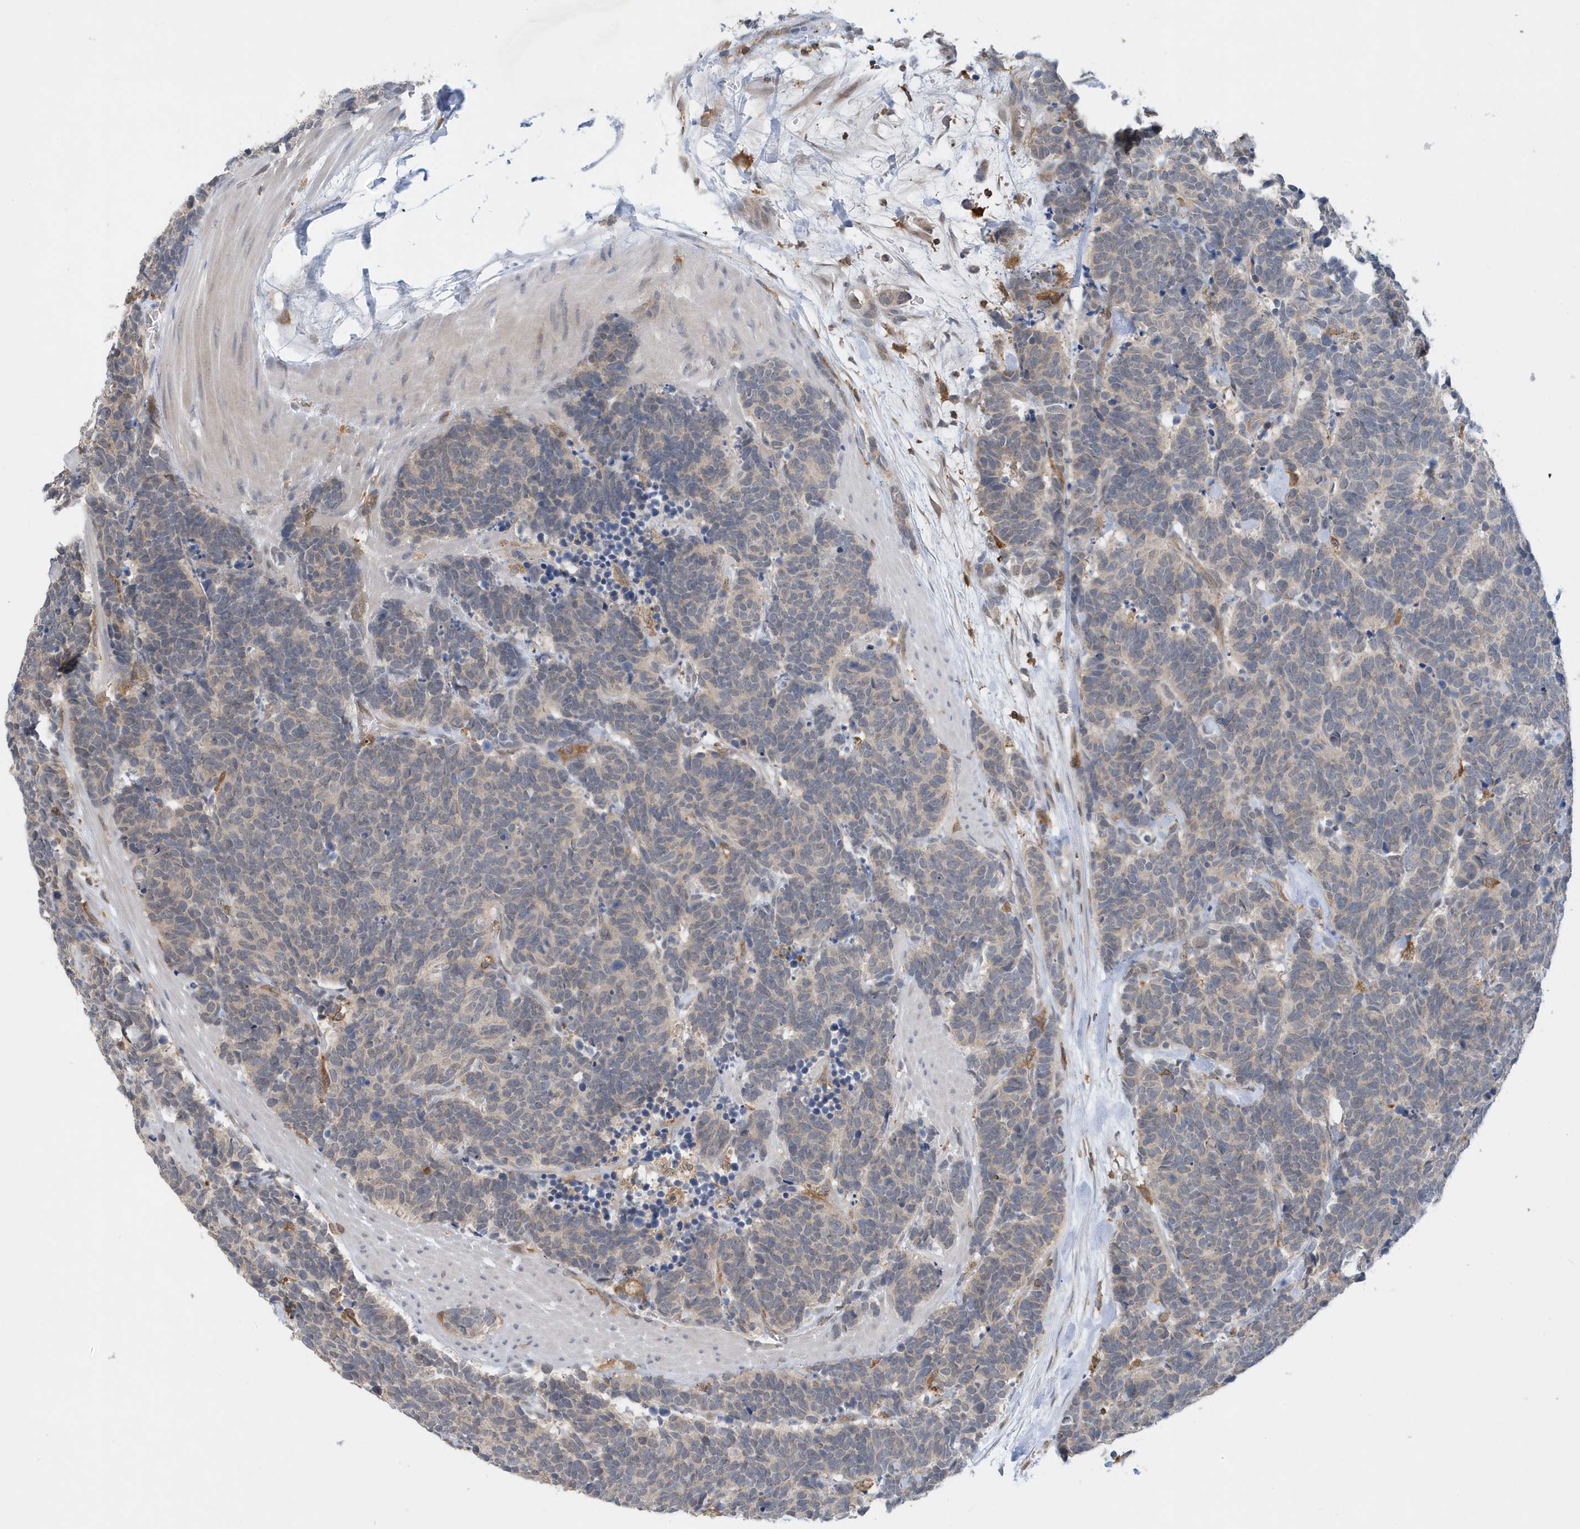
{"staining": {"intensity": "negative", "quantity": "none", "location": "none"}, "tissue": "carcinoid", "cell_type": "Tumor cells", "image_type": "cancer", "snomed": [{"axis": "morphology", "description": "Carcinoma, NOS"}, {"axis": "morphology", "description": "Carcinoid, malignant, NOS"}, {"axis": "topography", "description": "Urinary bladder"}], "caption": "Immunohistochemistry (IHC) image of human carcinoma stained for a protein (brown), which displays no positivity in tumor cells. Nuclei are stained in blue.", "gene": "NSUN3", "patient": {"sex": "male", "age": 57}}